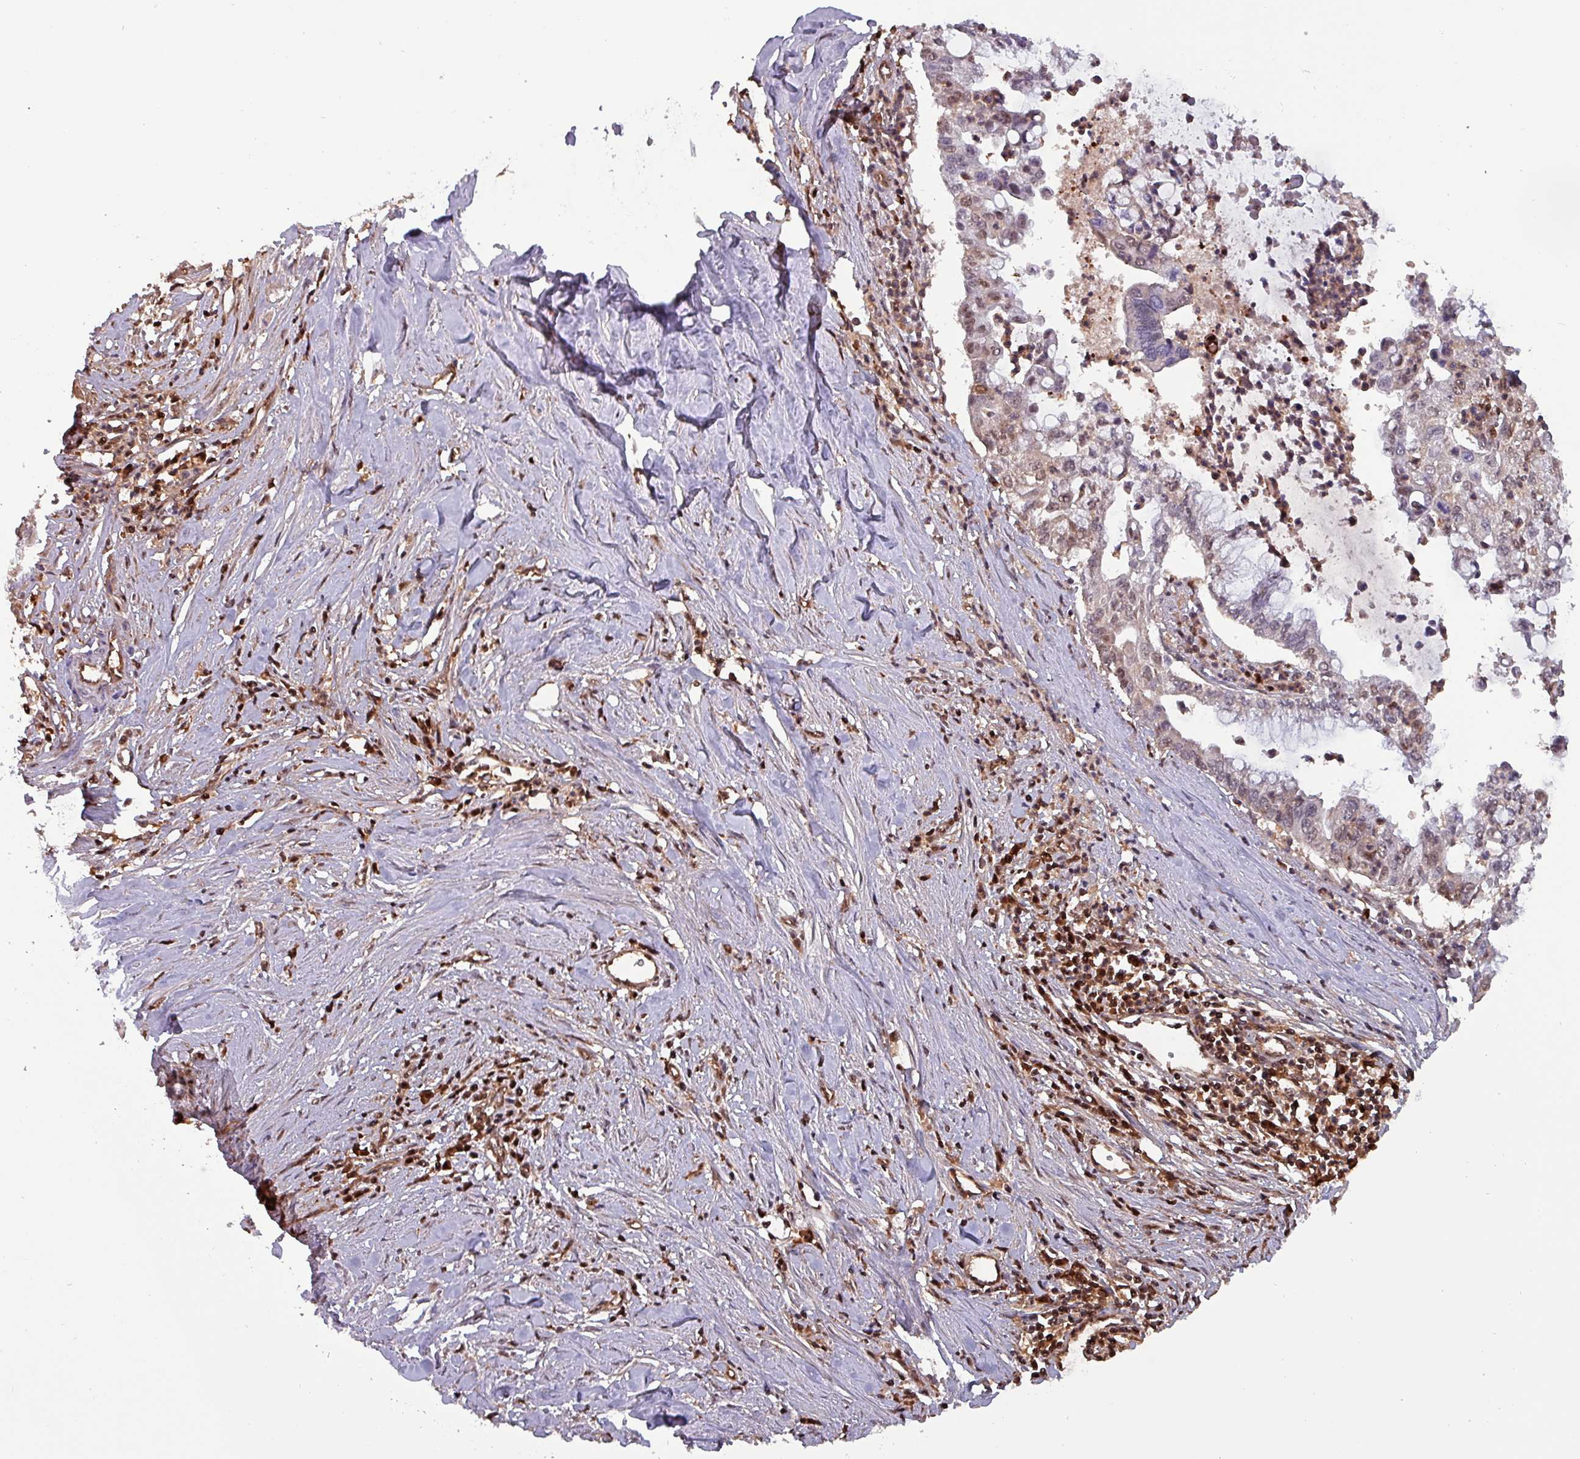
{"staining": {"intensity": "moderate", "quantity": "25%-75%", "location": "cytoplasmic/membranous,nuclear"}, "tissue": "pancreatic cancer", "cell_type": "Tumor cells", "image_type": "cancer", "snomed": [{"axis": "morphology", "description": "Adenocarcinoma, NOS"}, {"axis": "topography", "description": "Pancreas"}], "caption": "Immunohistochemistry (IHC) micrograph of neoplastic tissue: human pancreatic cancer (adenocarcinoma) stained using immunohistochemistry (IHC) reveals medium levels of moderate protein expression localized specifically in the cytoplasmic/membranous and nuclear of tumor cells, appearing as a cytoplasmic/membranous and nuclear brown color.", "gene": "PSMB8", "patient": {"sex": "male", "age": 73}}